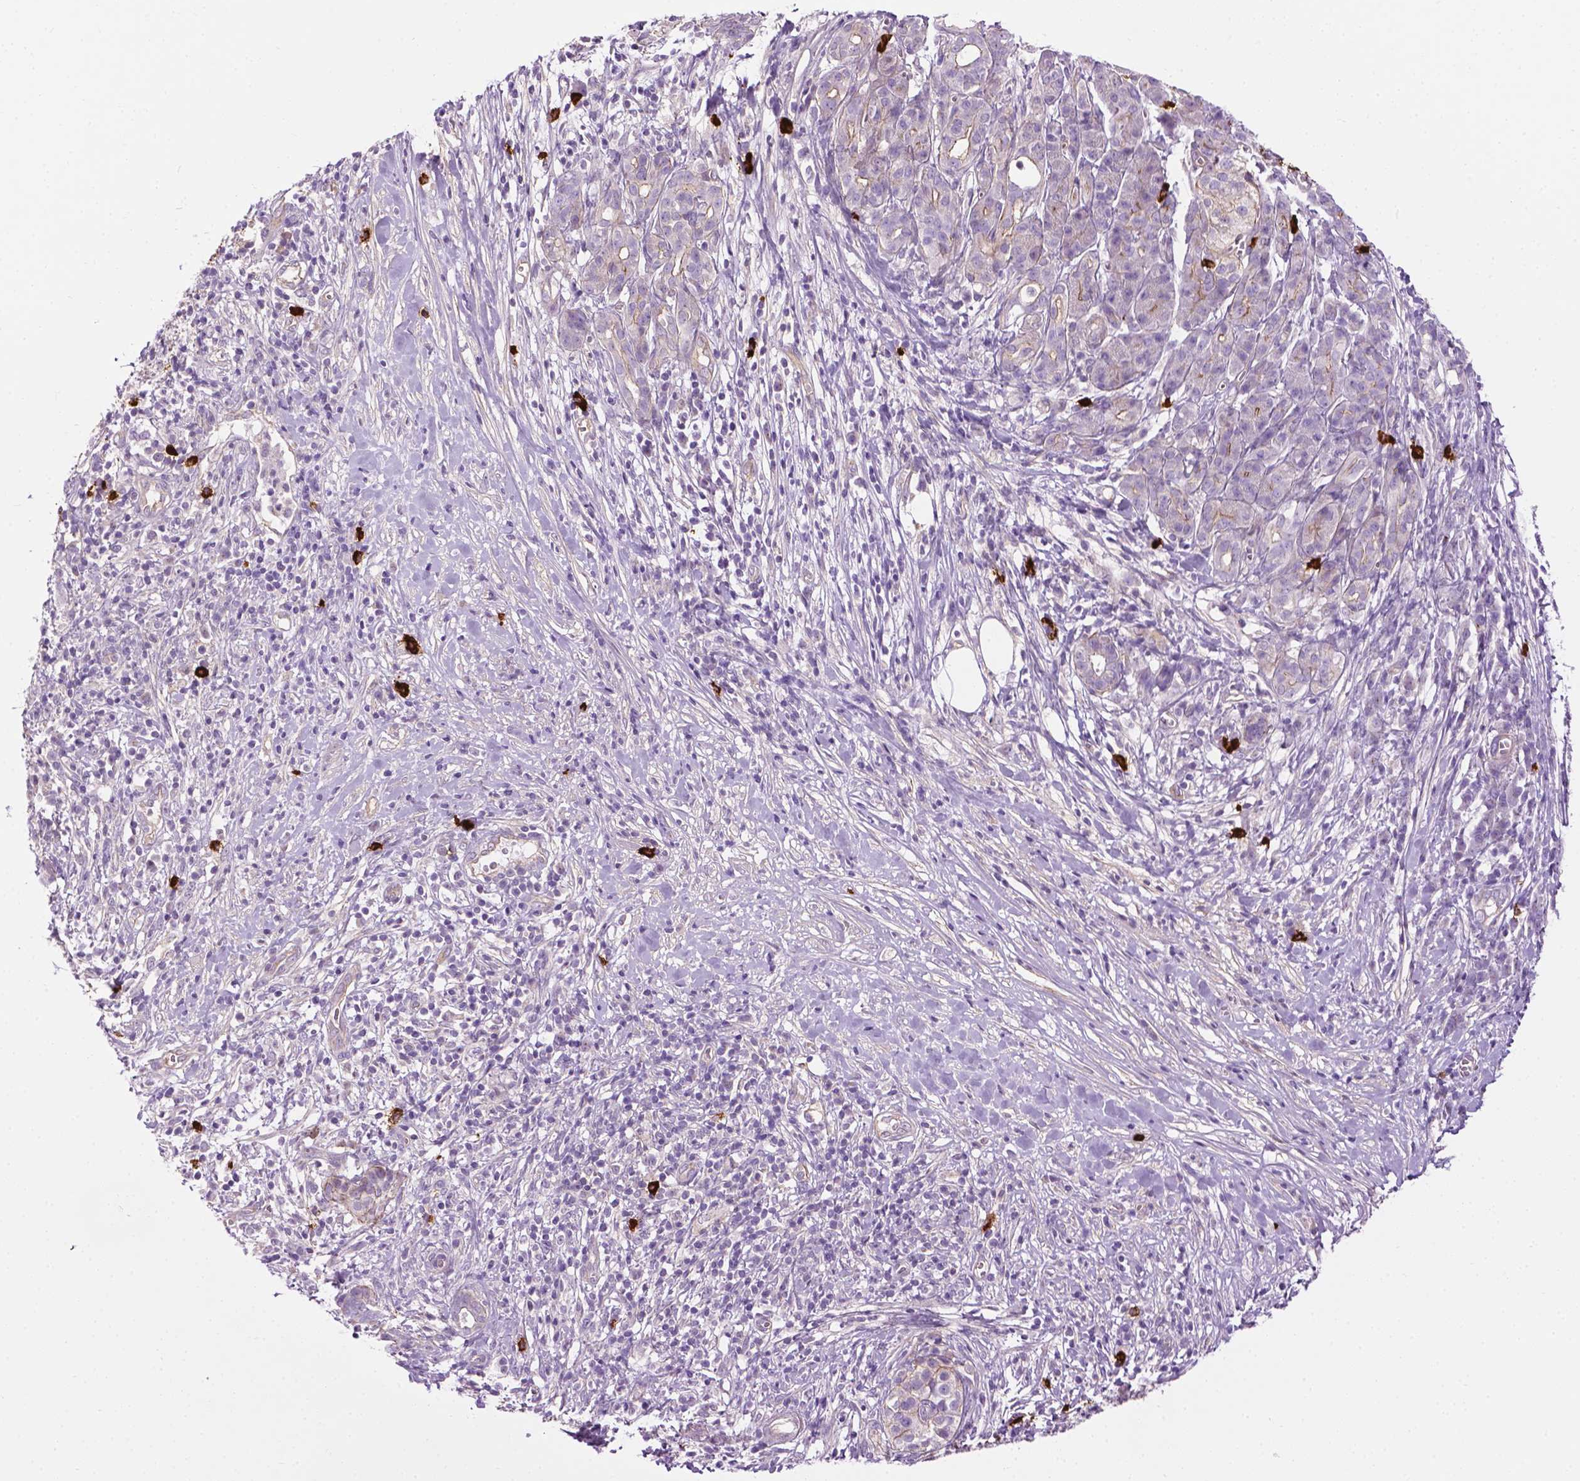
{"staining": {"intensity": "weak", "quantity": "<25%", "location": "cytoplasmic/membranous"}, "tissue": "pancreatic cancer", "cell_type": "Tumor cells", "image_type": "cancer", "snomed": [{"axis": "morphology", "description": "Adenocarcinoma, NOS"}, {"axis": "topography", "description": "Pancreas"}], "caption": "The micrograph demonstrates no staining of tumor cells in pancreatic cancer (adenocarcinoma).", "gene": "SPECC1L", "patient": {"sex": "male", "age": 61}}